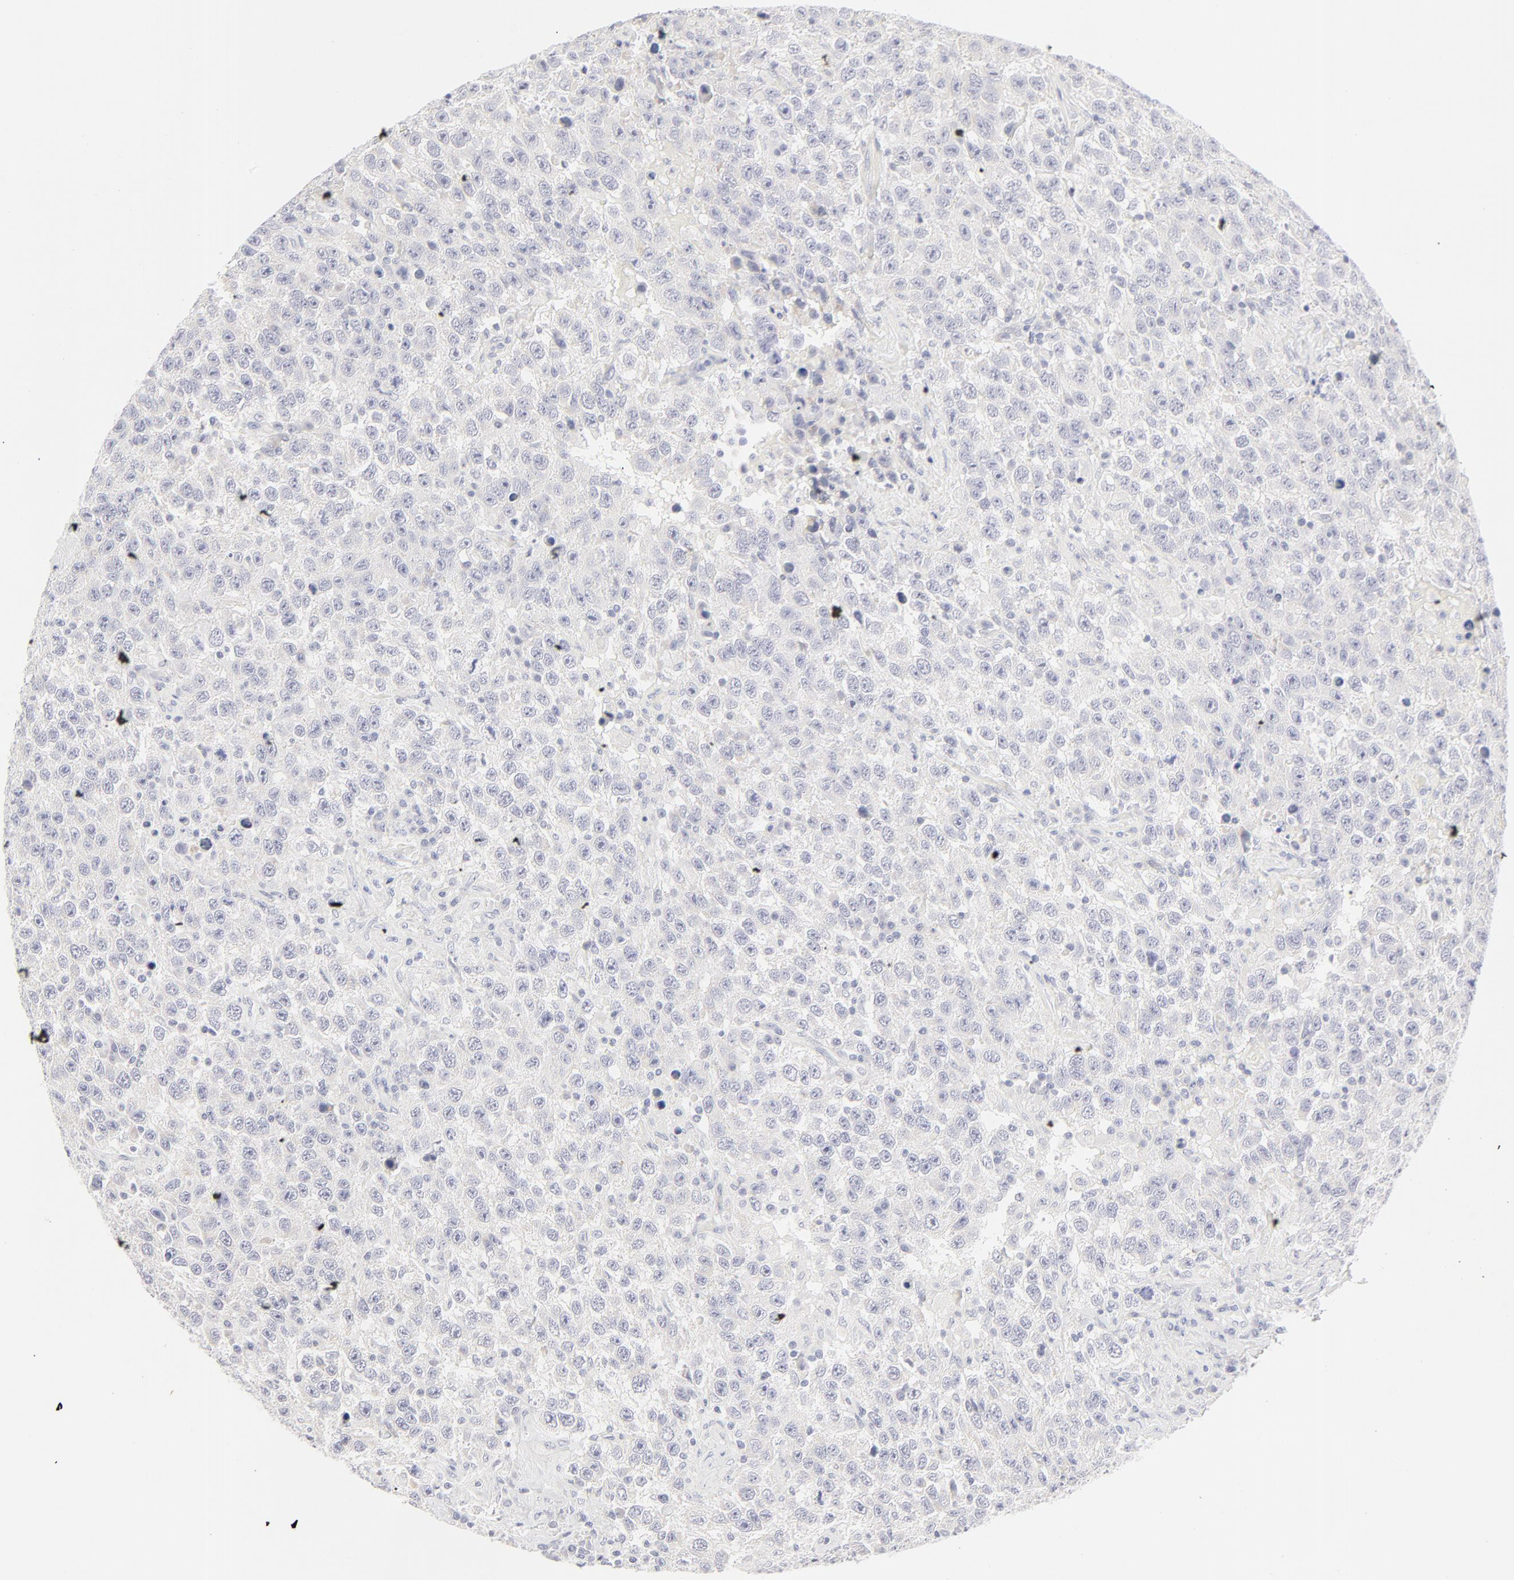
{"staining": {"intensity": "negative", "quantity": "none", "location": "none"}, "tissue": "testis cancer", "cell_type": "Tumor cells", "image_type": "cancer", "snomed": [{"axis": "morphology", "description": "Seminoma, NOS"}, {"axis": "topography", "description": "Testis"}], "caption": "Immunohistochemistry (IHC) of human seminoma (testis) exhibits no expression in tumor cells.", "gene": "NPNT", "patient": {"sex": "male", "age": 41}}